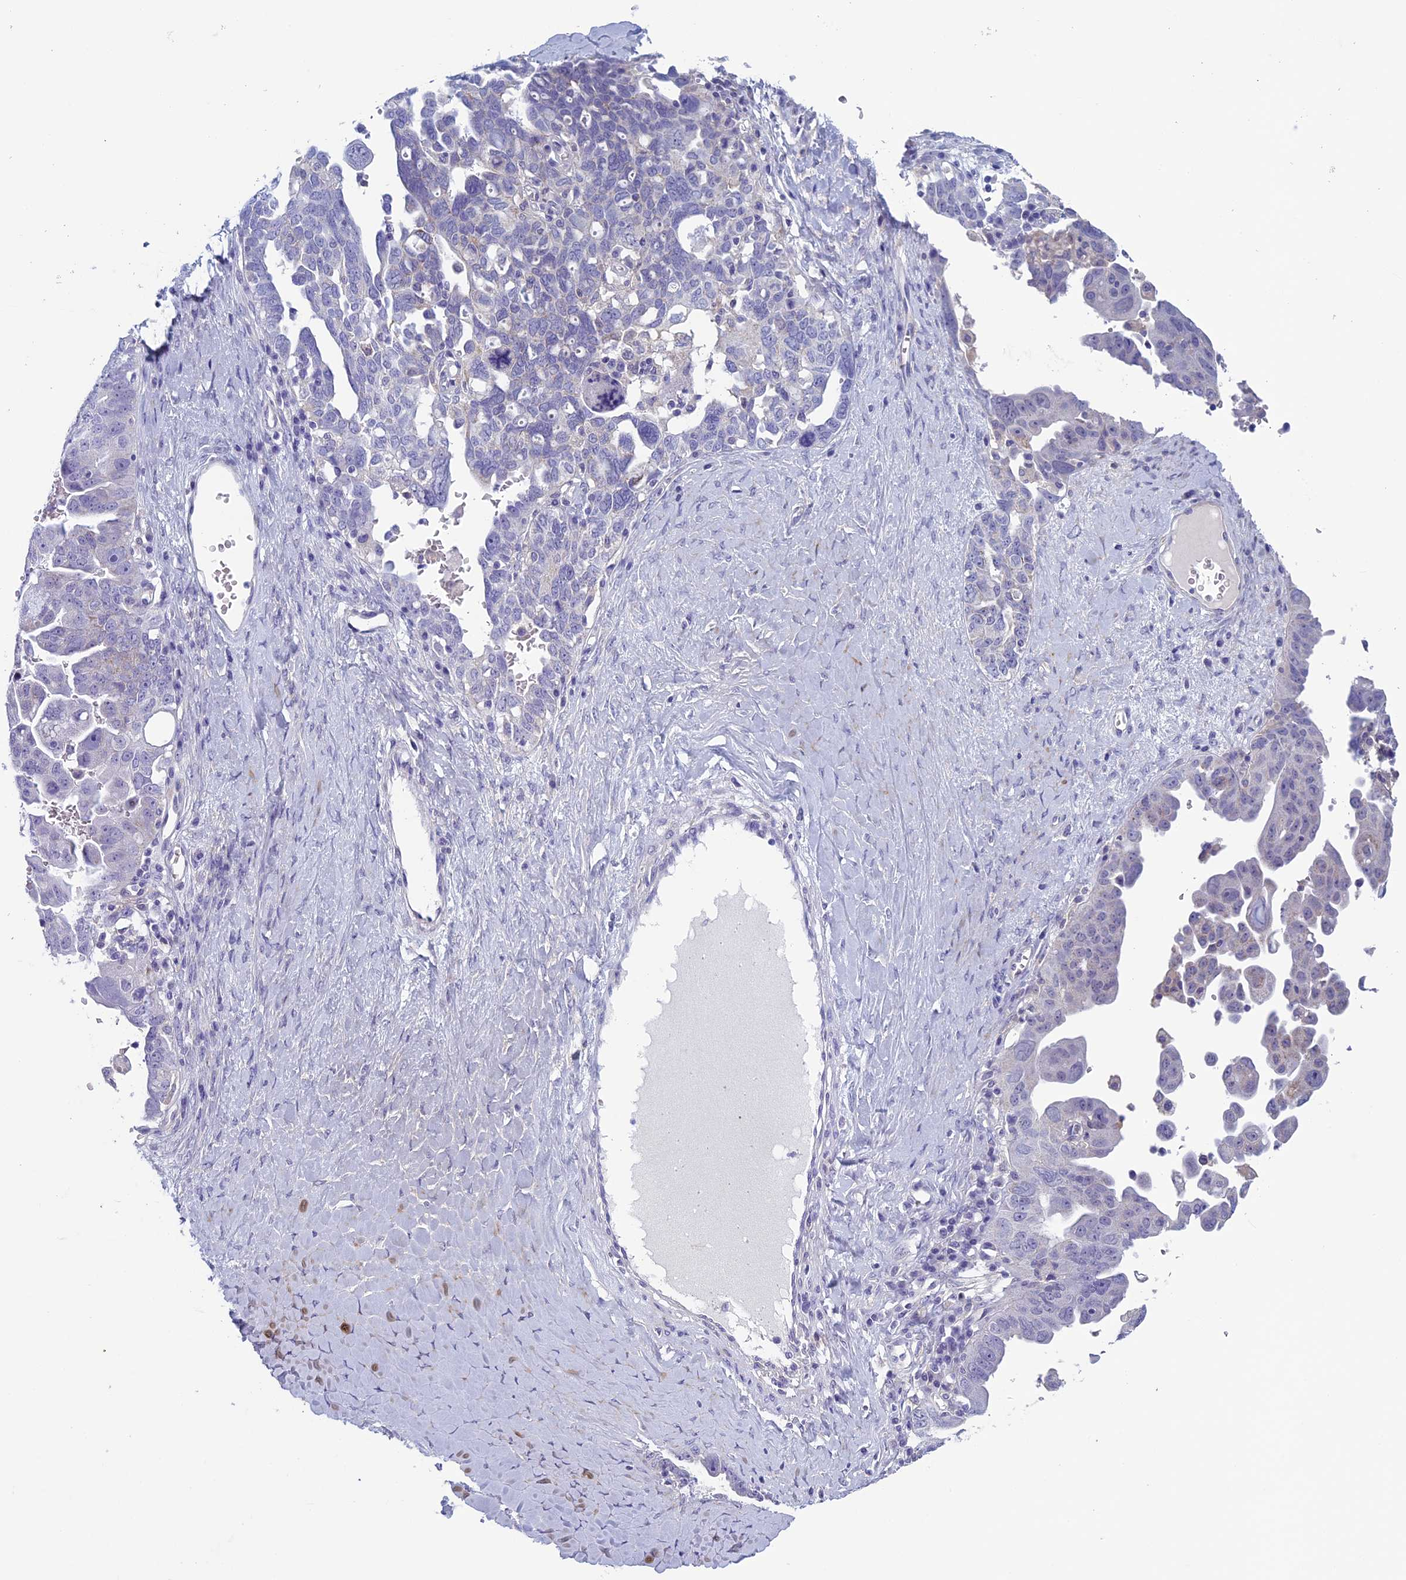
{"staining": {"intensity": "negative", "quantity": "none", "location": "none"}, "tissue": "ovarian cancer", "cell_type": "Tumor cells", "image_type": "cancer", "snomed": [{"axis": "morphology", "description": "Carcinoma, endometroid"}, {"axis": "topography", "description": "Ovary"}], "caption": "Immunohistochemistry (IHC) photomicrograph of human ovarian cancer stained for a protein (brown), which displays no positivity in tumor cells.", "gene": "MFSD12", "patient": {"sex": "female", "age": 62}}